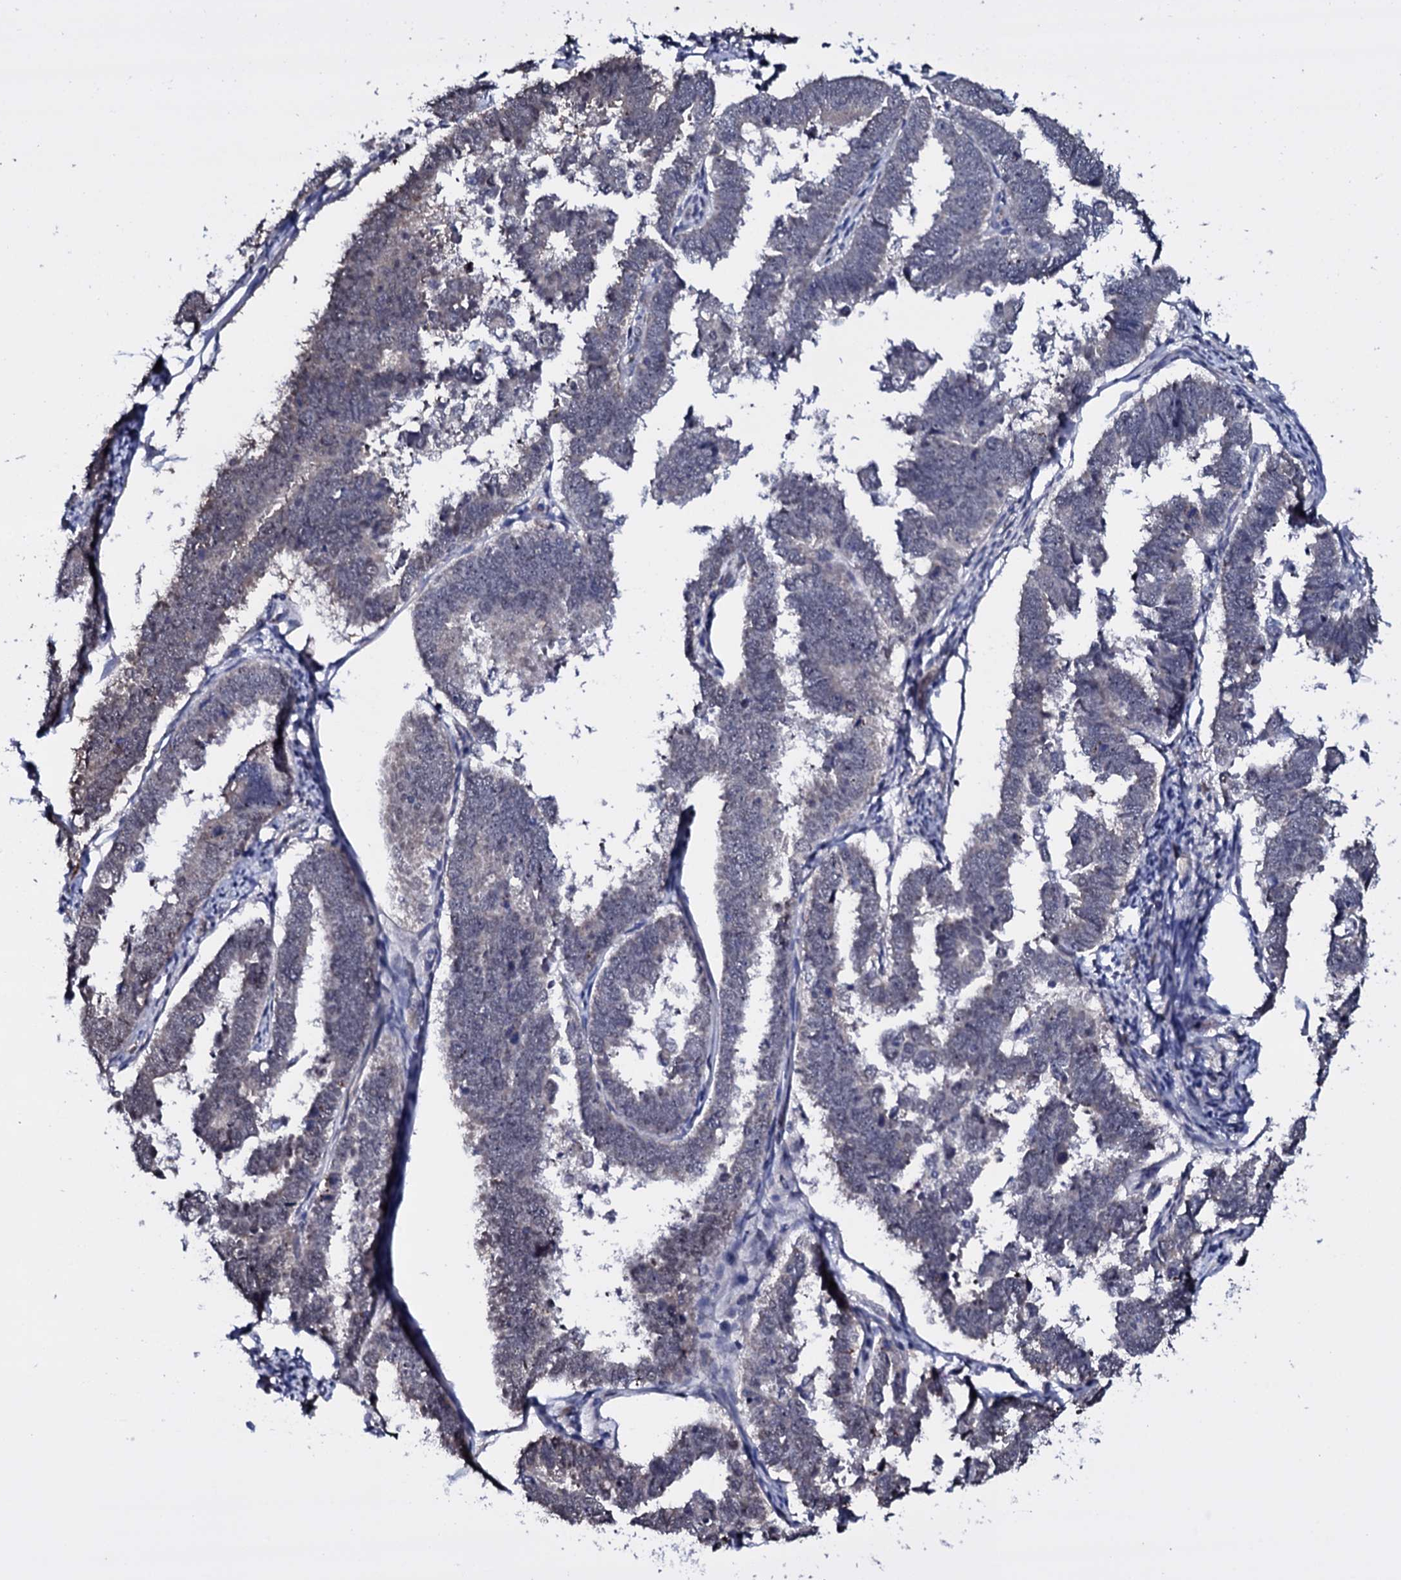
{"staining": {"intensity": "negative", "quantity": "none", "location": "none"}, "tissue": "endometrial cancer", "cell_type": "Tumor cells", "image_type": "cancer", "snomed": [{"axis": "morphology", "description": "Adenocarcinoma, NOS"}, {"axis": "topography", "description": "Endometrium"}], "caption": "IHC histopathology image of neoplastic tissue: human adenocarcinoma (endometrial) stained with DAB reveals no significant protein staining in tumor cells.", "gene": "GAREM1", "patient": {"sex": "female", "age": 75}}